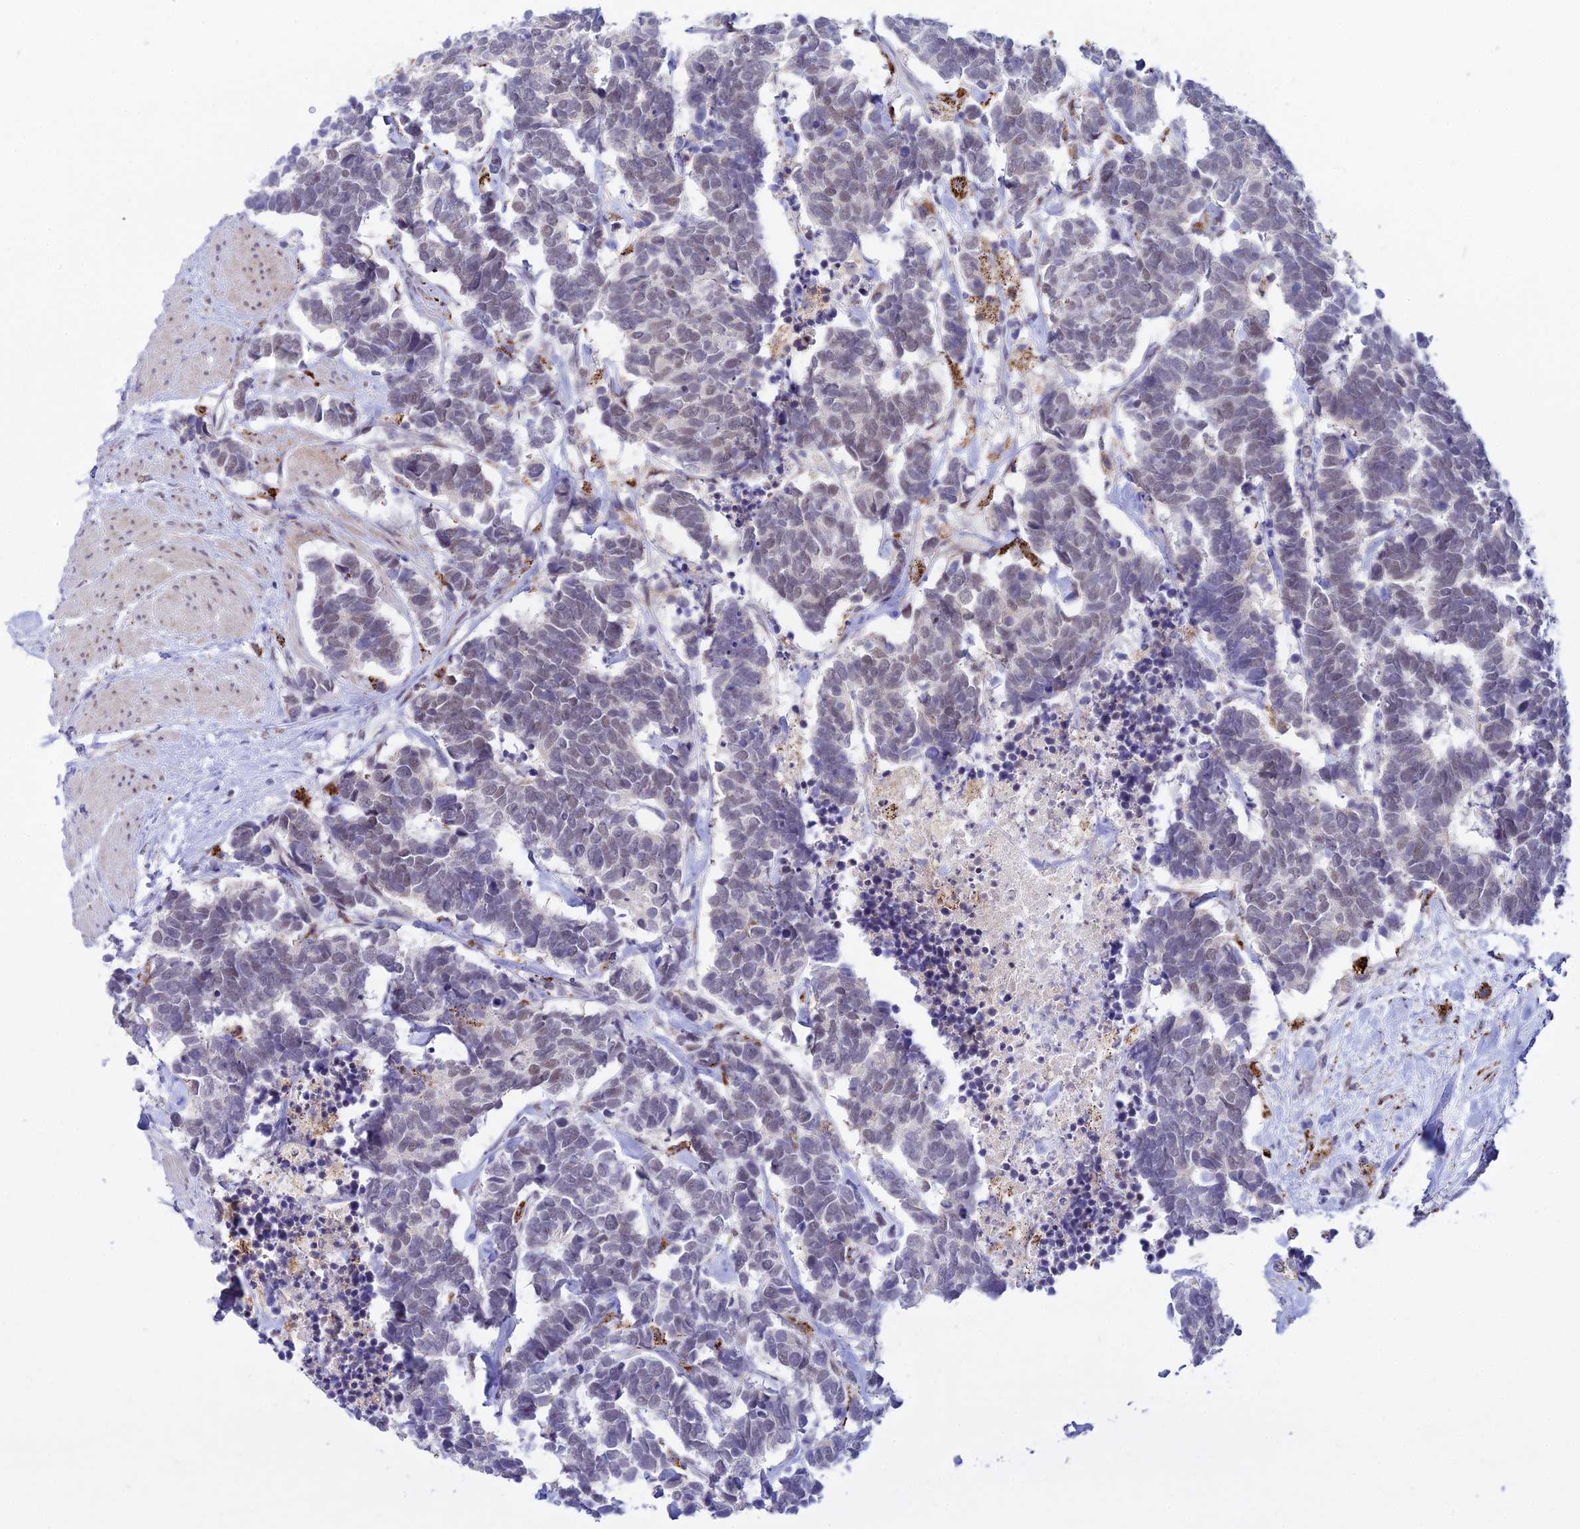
{"staining": {"intensity": "moderate", "quantity": "25%-75%", "location": "nuclear"}, "tissue": "carcinoid", "cell_type": "Tumor cells", "image_type": "cancer", "snomed": [{"axis": "morphology", "description": "Carcinoma, NOS"}, {"axis": "morphology", "description": "Carcinoid, malignant, NOS"}, {"axis": "topography", "description": "Urinary bladder"}], "caption": "DAB (3,3'-diaminobenzidine) immunohistochemical staining of carcinoid shows moderate nuclear protein expression in approximately 25%-75% of tumor cells. The staining was performed using DAB to visualize the protein expression in brown, while the nuclei were stained in blue with hematoxylin (Magnification: 20x).", "gene": "C6orf163", "patient": {"sex": "male", "age": 57}}